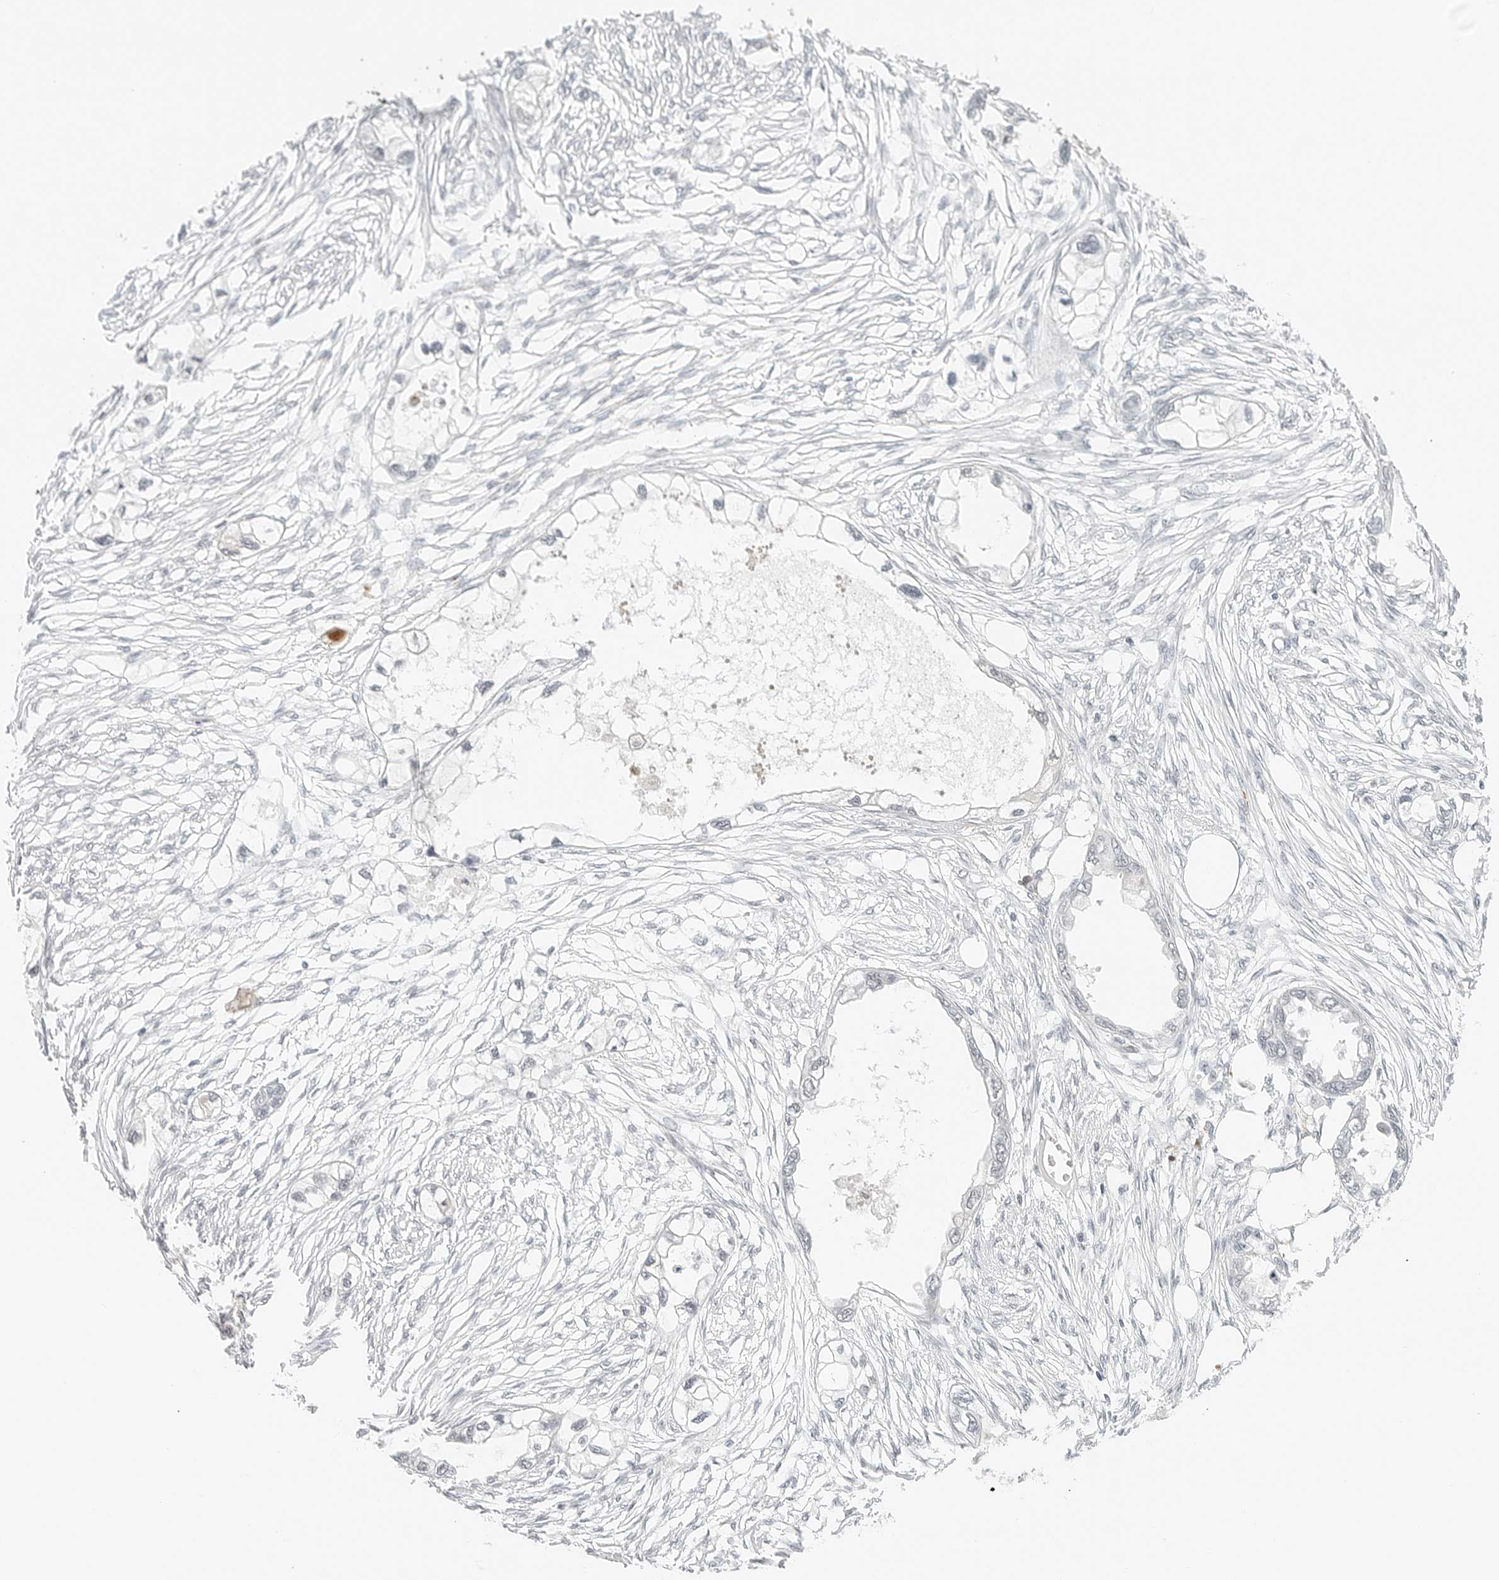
{"staining": {"intensity": "negative", "quantity": "none", "location": "none"}, "tissue": "endometrial cancer", "cell_type": "Tumor cells", "image_type": "cancer", "snomed": [{"axis": "morphology", "description": "Adenocarcinoma, NOS"}, {"axis": "morphology", "description": "Adenocarcinoma, metastatic, NOS"}, {"axis": "topography", "description": "Adipose tissue"}, {"axis": "topography", "description": "Endometrium"}], "caption": "Immunohistochemistry of human endometrial metastatic adenocarcinoma demonstrates no positivity in tumor cells.", "gene": "NEO1", "patient": {"sex": "female", "age": 67}}